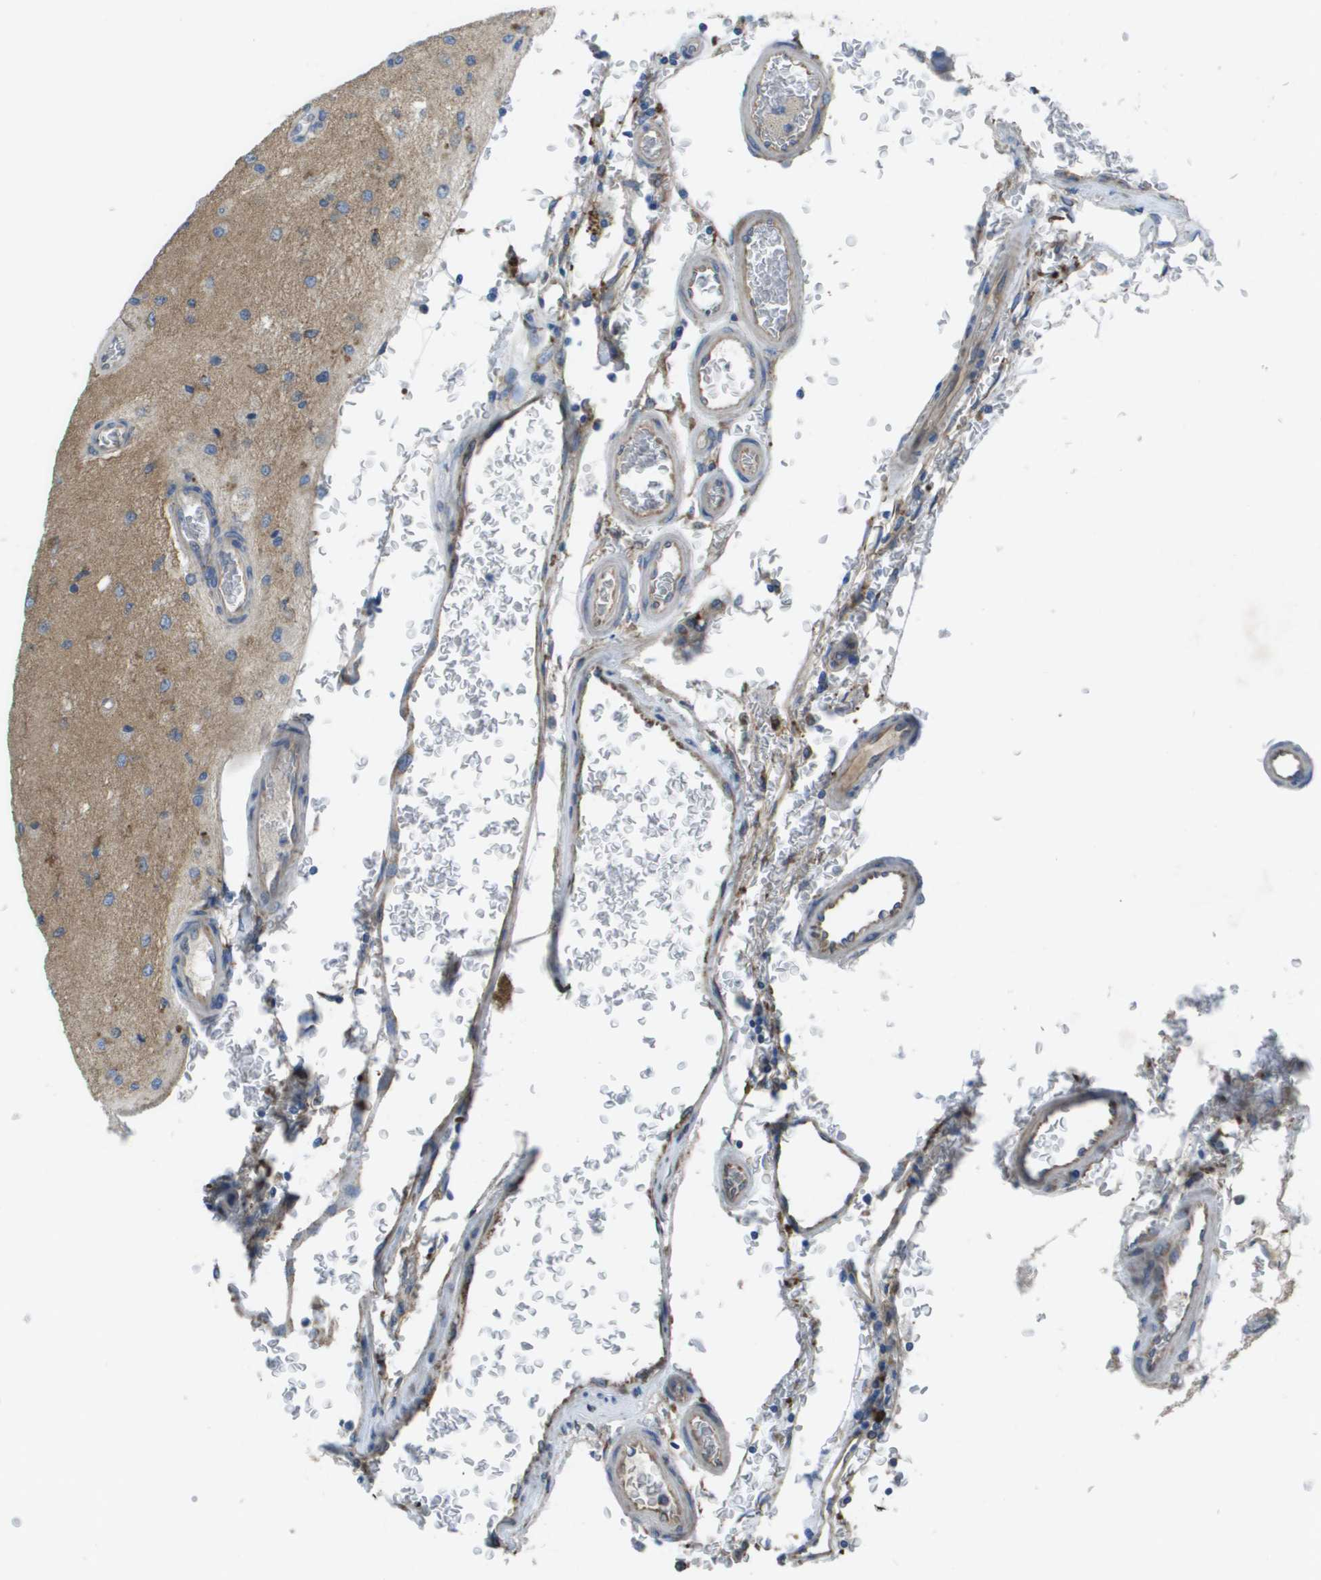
{"staining": {"intensity": "negative", "quantity": "none", "location": "none"}, "tissue": "glioma", "cell_type": "Tumor cells", "image_type": "cancer", "snomed": [{"axis": "morphology", "description": "Normal tissue, NOS"}, {"axis": "morphology", "description": "Glioma, malignant, High grade"}, {"axis": "topography", "description": "Cerebral cortex"}], "caption": "An image of glioma stained for a protein exhibits no brown staining in tumor cells. (DAB (3,3'-diaminobenzidine) IHC, high magnification).", "gene": "CLCN2", "patient": {"sex": "male", "age": 77}}